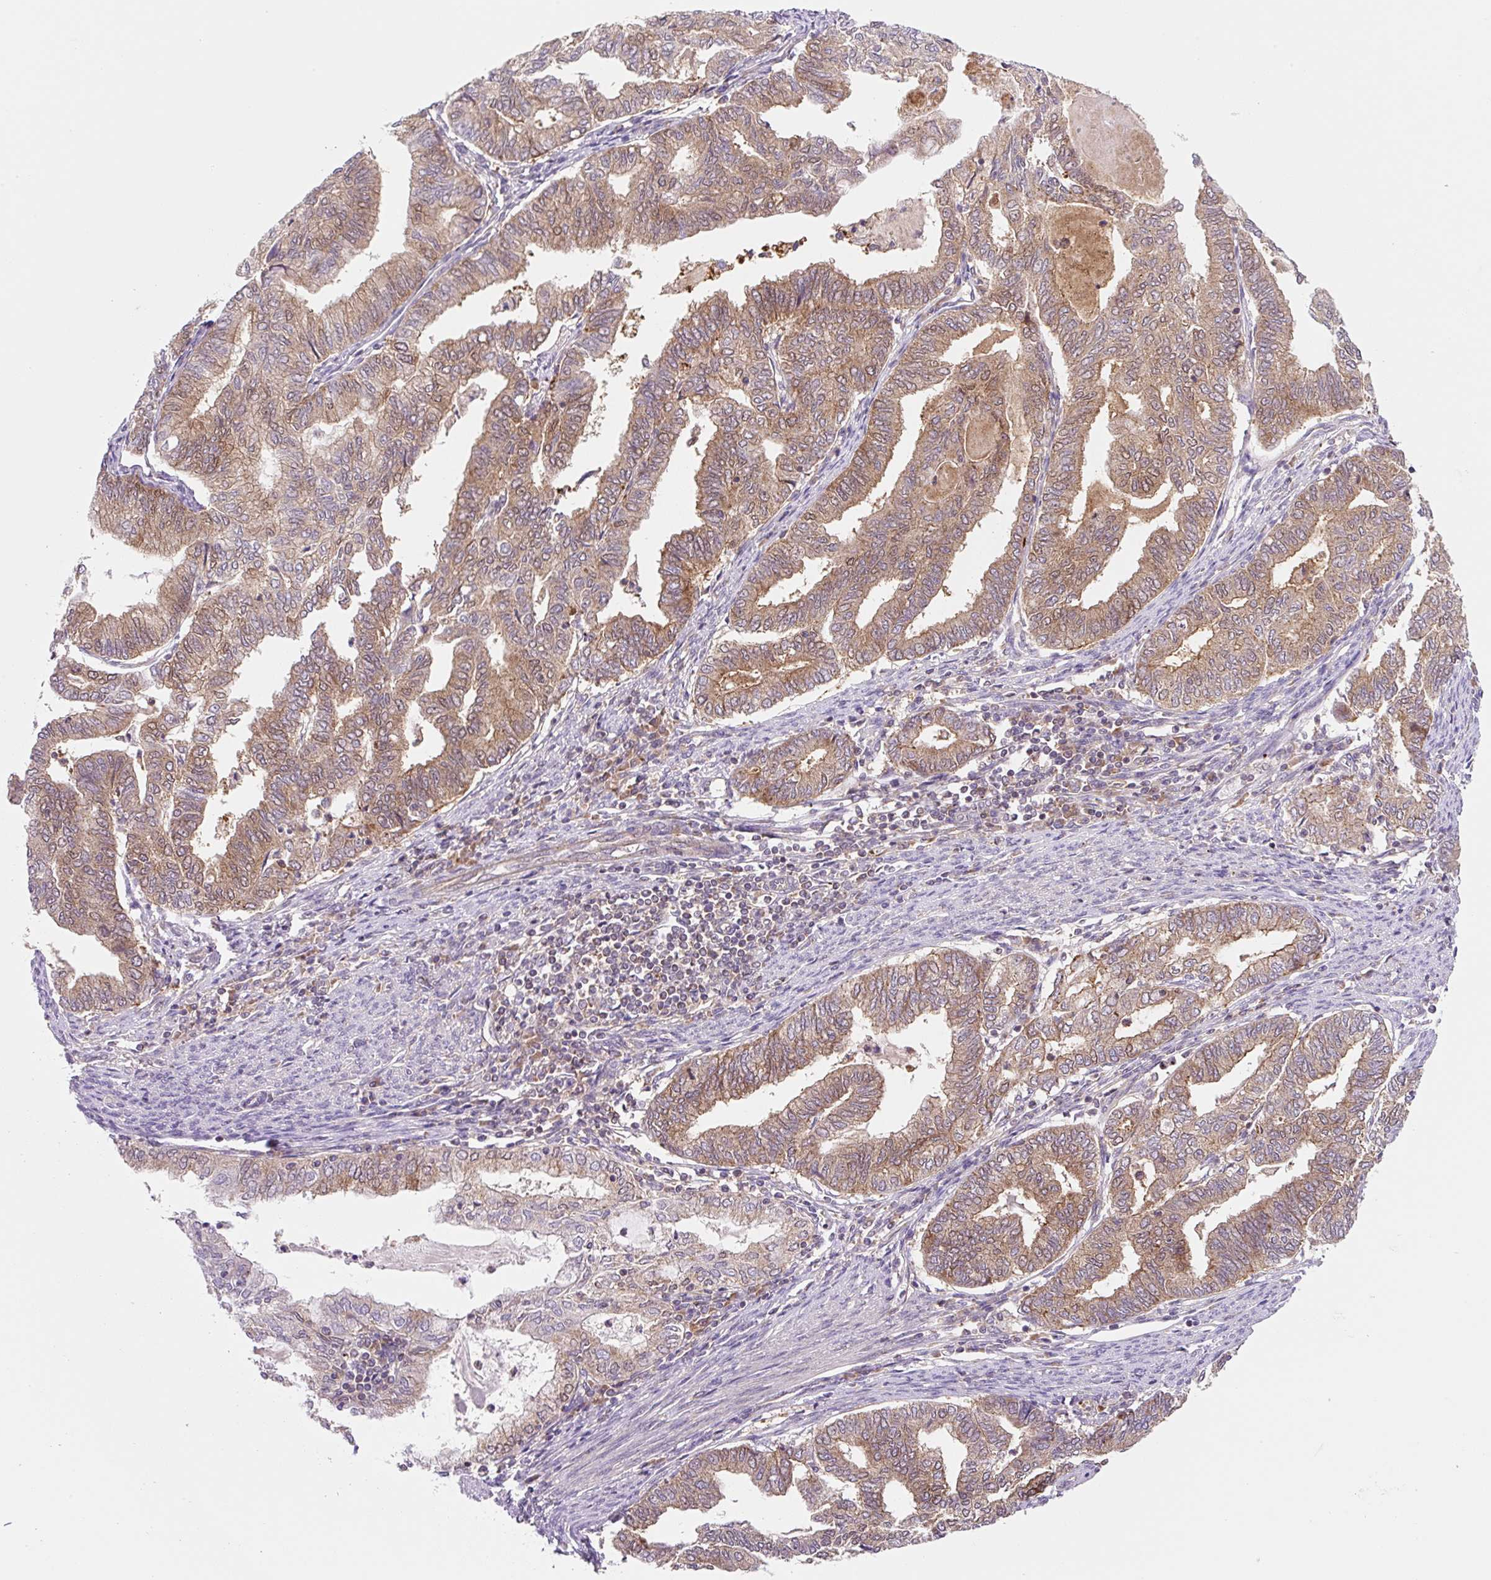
{"staining": {"intensity": "moderate", "quantity": ">75%", "location": "cytoplasmic/membranous"}, "tissue": "endometrial cancer", "cell_type": "Tumor cells", "image_type": "cancer", "snomed": [{"axis": "morphology", "description": "Adenocarcinoma, NOS"}, {"axis": "topography", "description": "Endometrium"}], "caption": "This is an image of IHC staining of endometrial cancer (adenocarcinoma), which shows moderate positivity in the cytoplasmic/membranous of tumor cells.", "gene": "VPS4A", "patient": {"sex": "female", "age": 79}}